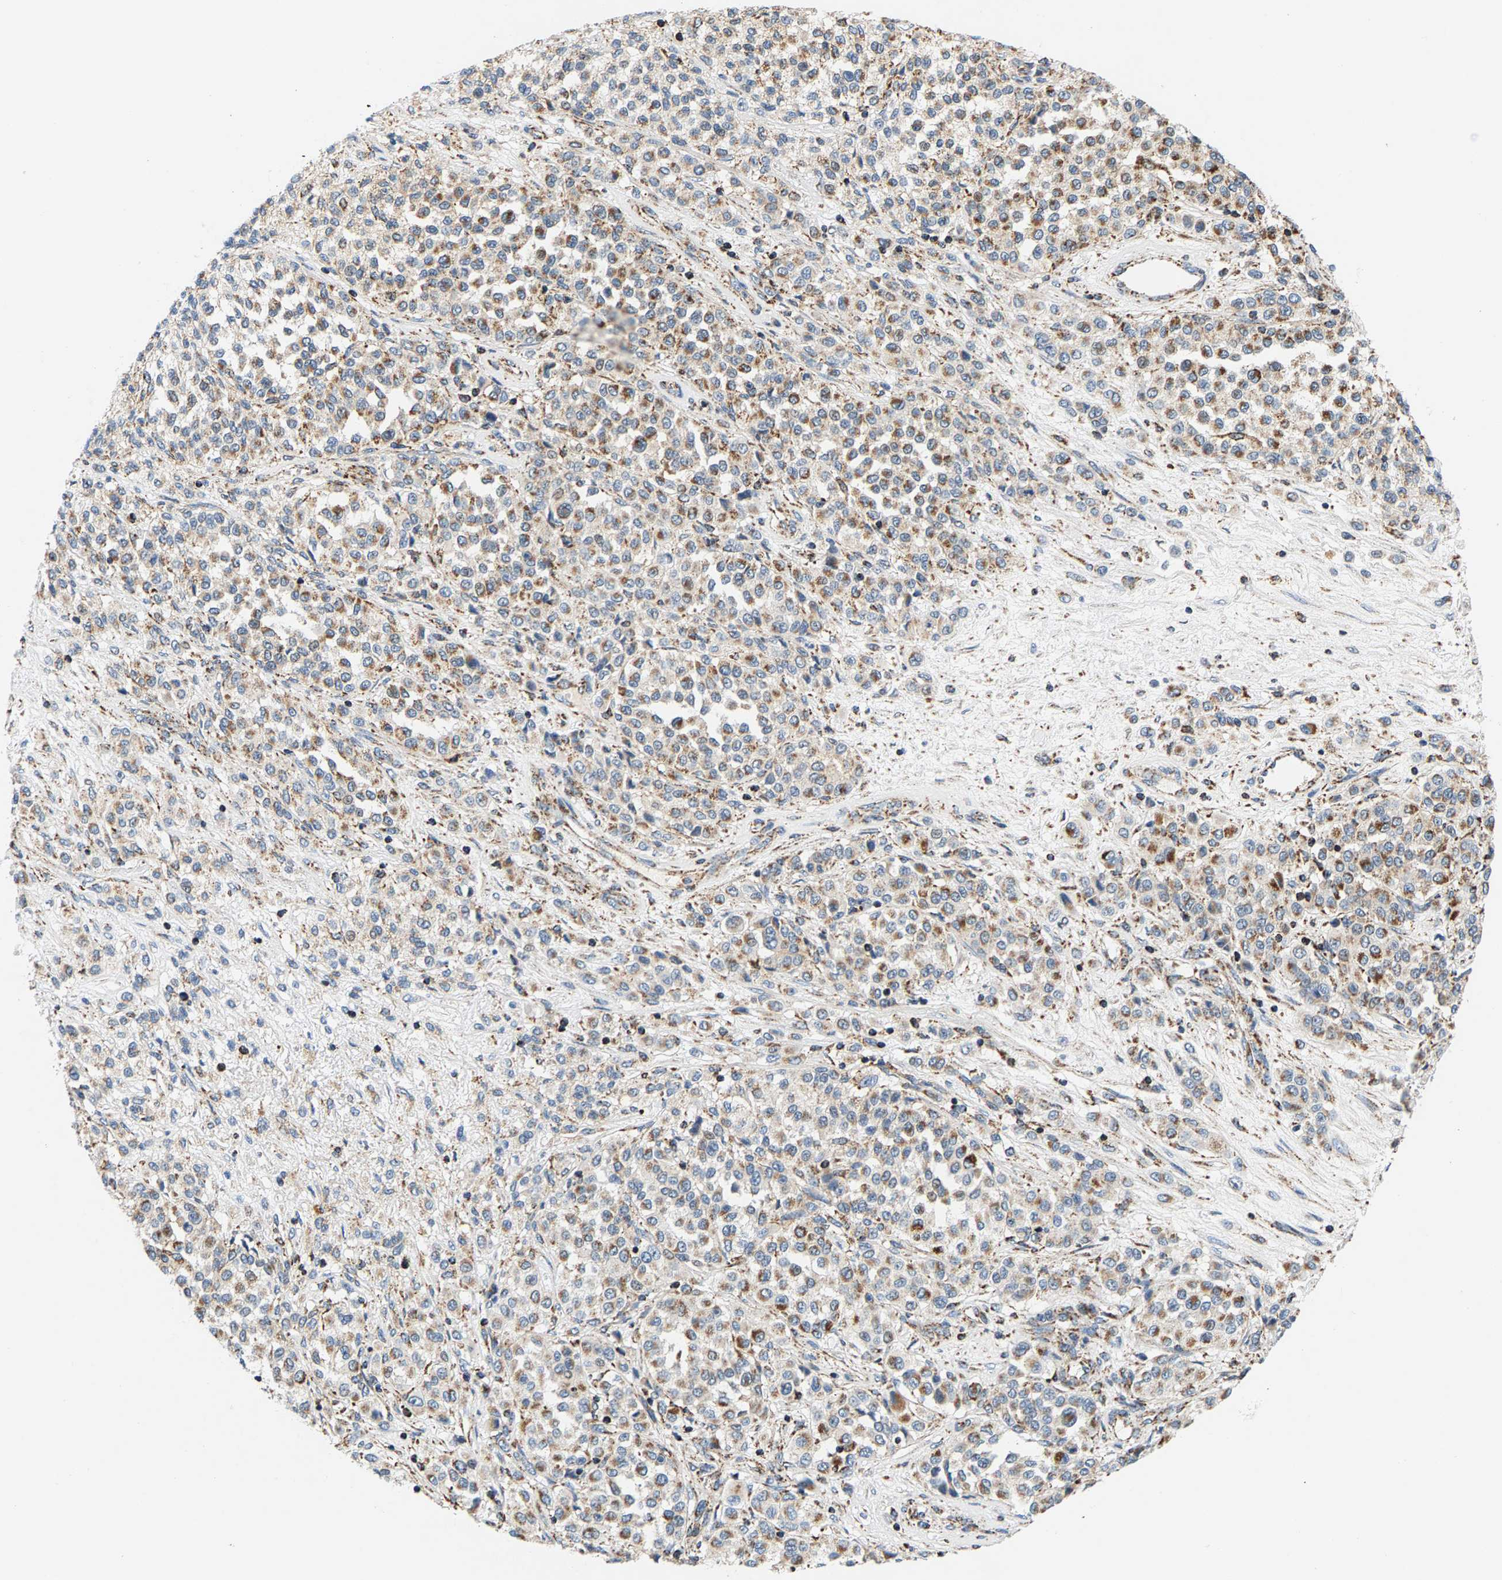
{"staining": {"intensity": "moderate", "quantity": ">75%", "location": "cytoplasmic/membranous"}, "tissue": "melanoma", "cell_type": "Tumor cells", "image_type": "cancer", "snomed": [{"axis": "morphology", "description": "Malignant melanoma, Metastatic site"}, {"axis": "topography", "description": "Pancreas"}], "caption": "Immunohistochemistry (IHC) micrograph of neoplastic tissue: human malignant melanoma (metastatic site) stained using immunohistochemistry reveals medium levels of moderate protein expression localized specifically in the cytoplasmic/membranous of tumor cells, appearing as a cytoplasmic/membranous brown color.", "gene": "PDE1A", "patient": {"sex": "female", "age": 30}}